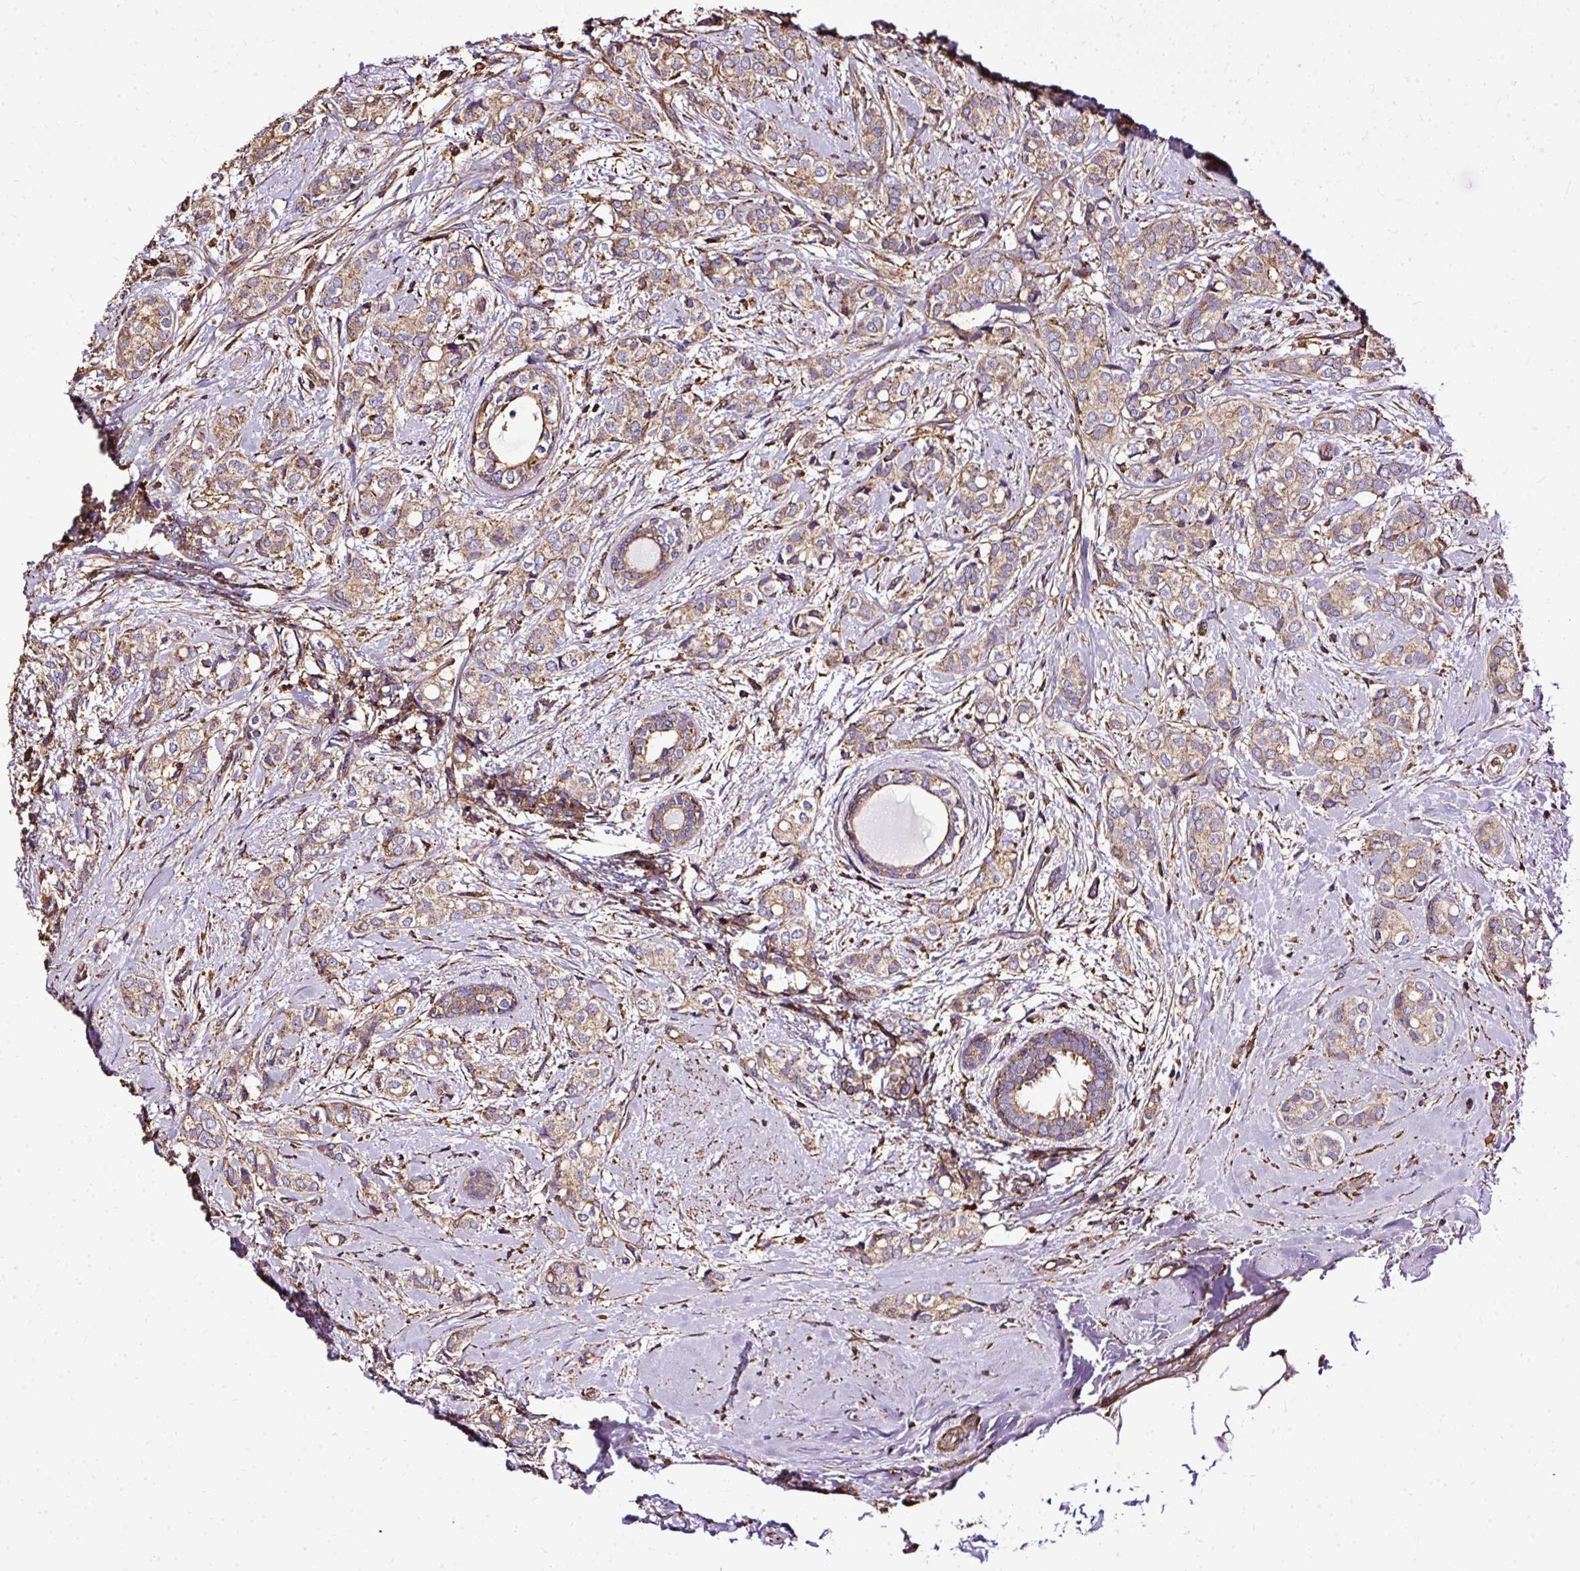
{"staining": {"intensity": "moderate", "quantity": ">75%", "location": "cytoplasmic/membranous"}, "tissue": "breast cancer", "cell_type": "Tumor cells", "image_type": "cancer", "snomed": [{"axis": "morphology", "description": "Duct carcinoma"}, {"axis": "topography", "description": "Breast"}], "caption": "Tumor cells exhibit moderate cytoplasmic/membranous positivity in approximately >75% of cells in breast cancer (invasive ductal carcinoma).", "gene": "KLHL11", "patient": {"sex": "female", "age": 73}}